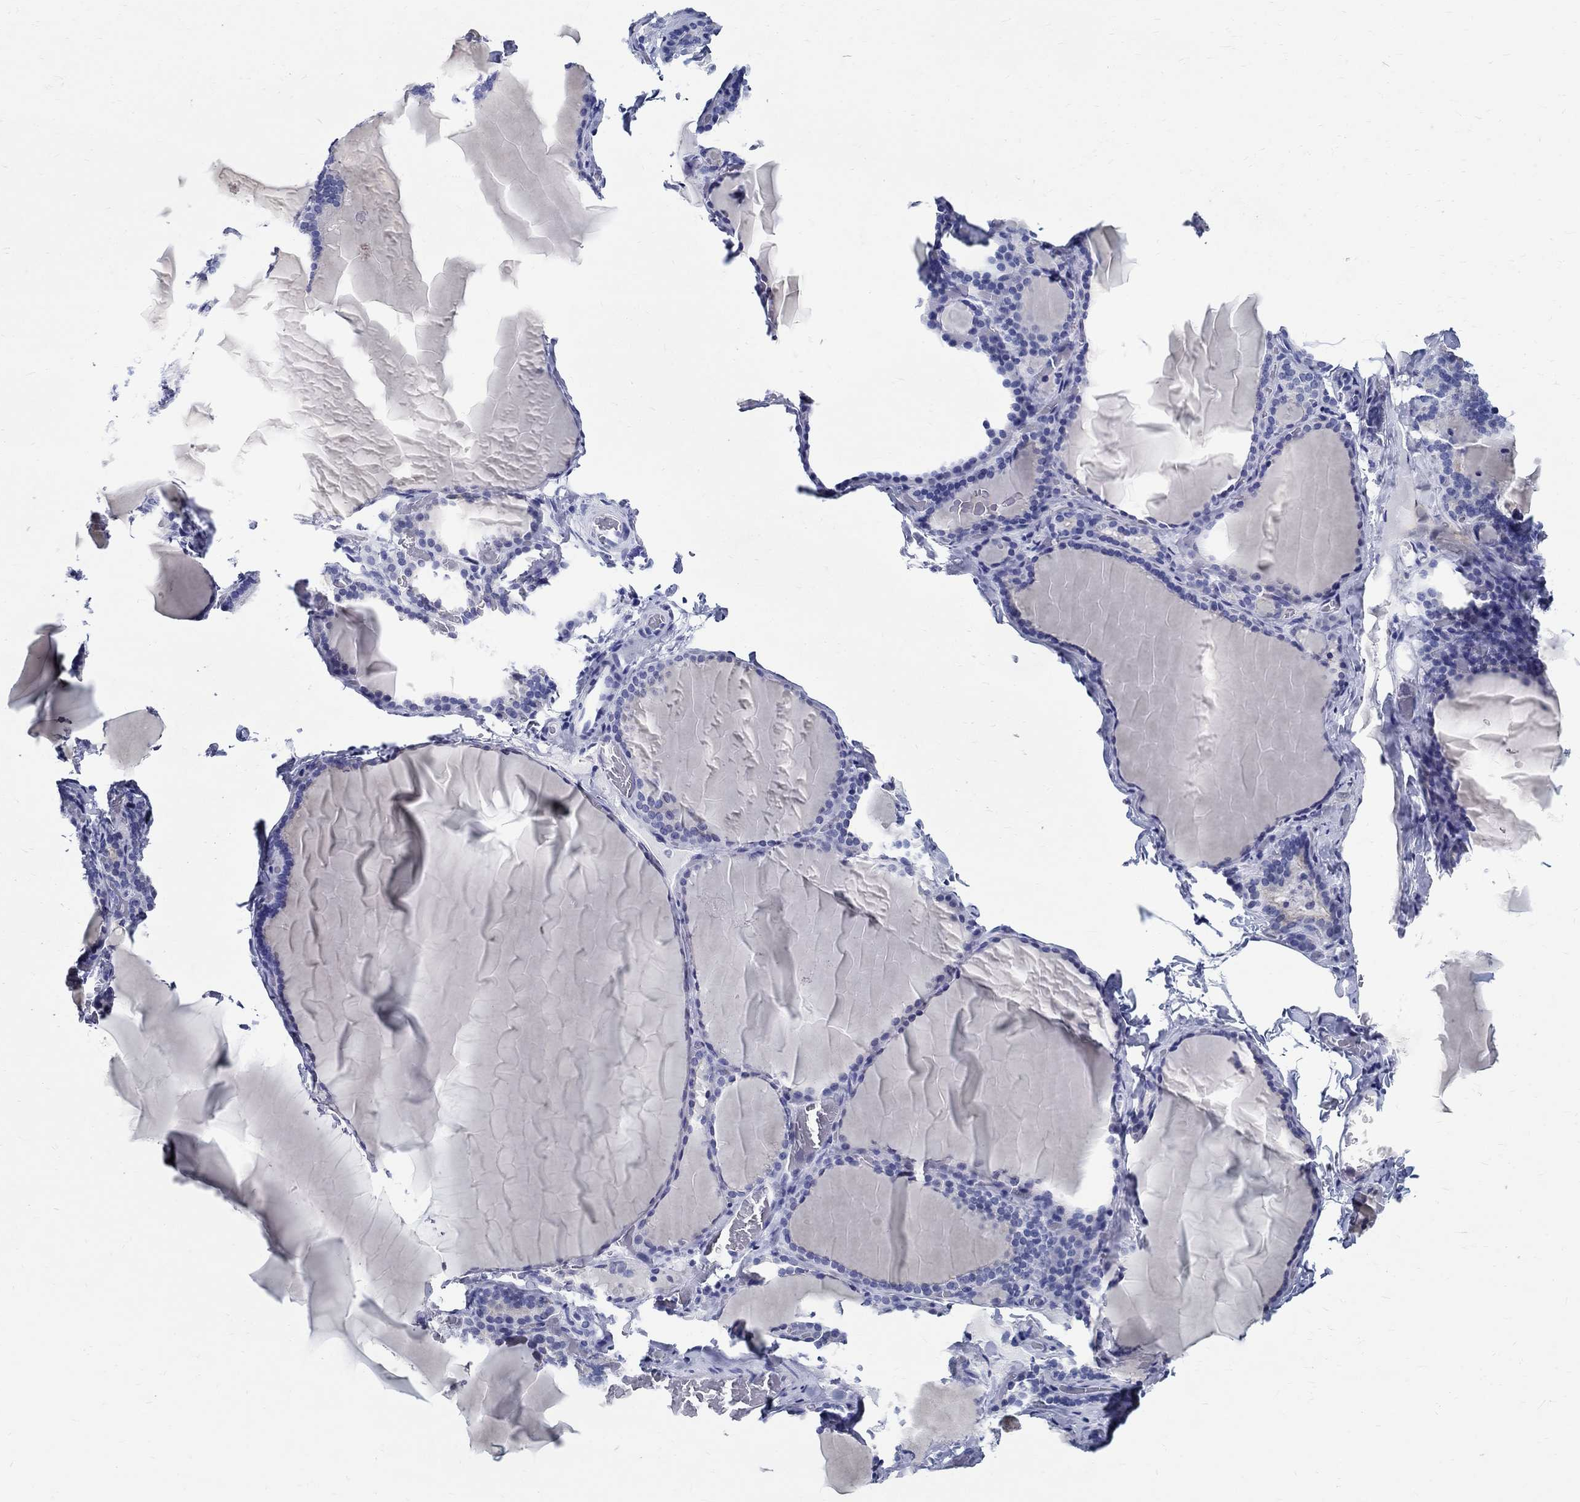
{"staining": {"intensity": "negative", "quantity": "none", "location": "none"}, "tissue": "thyroid gland", "cell_type": "Glandular cells", "image_type": "normal", "snomed": [{"axis": "morphology", "description": "Normal tissue, NOS"}, {"axis": "morphology", "description": "Hyperplasia, NOS"}, {"axis": "topography", "description": "Thyroid gland"}], "caption": "Glandular cells are negative for protein expression in normal human thyroid gland. (DAB (3,3'-diaminobenzidine) immunohistochemistry (IHC) with hematoxylin counter stain).", "gene": "BSPRY", "patient": {"sex": "female", "age": 27}}